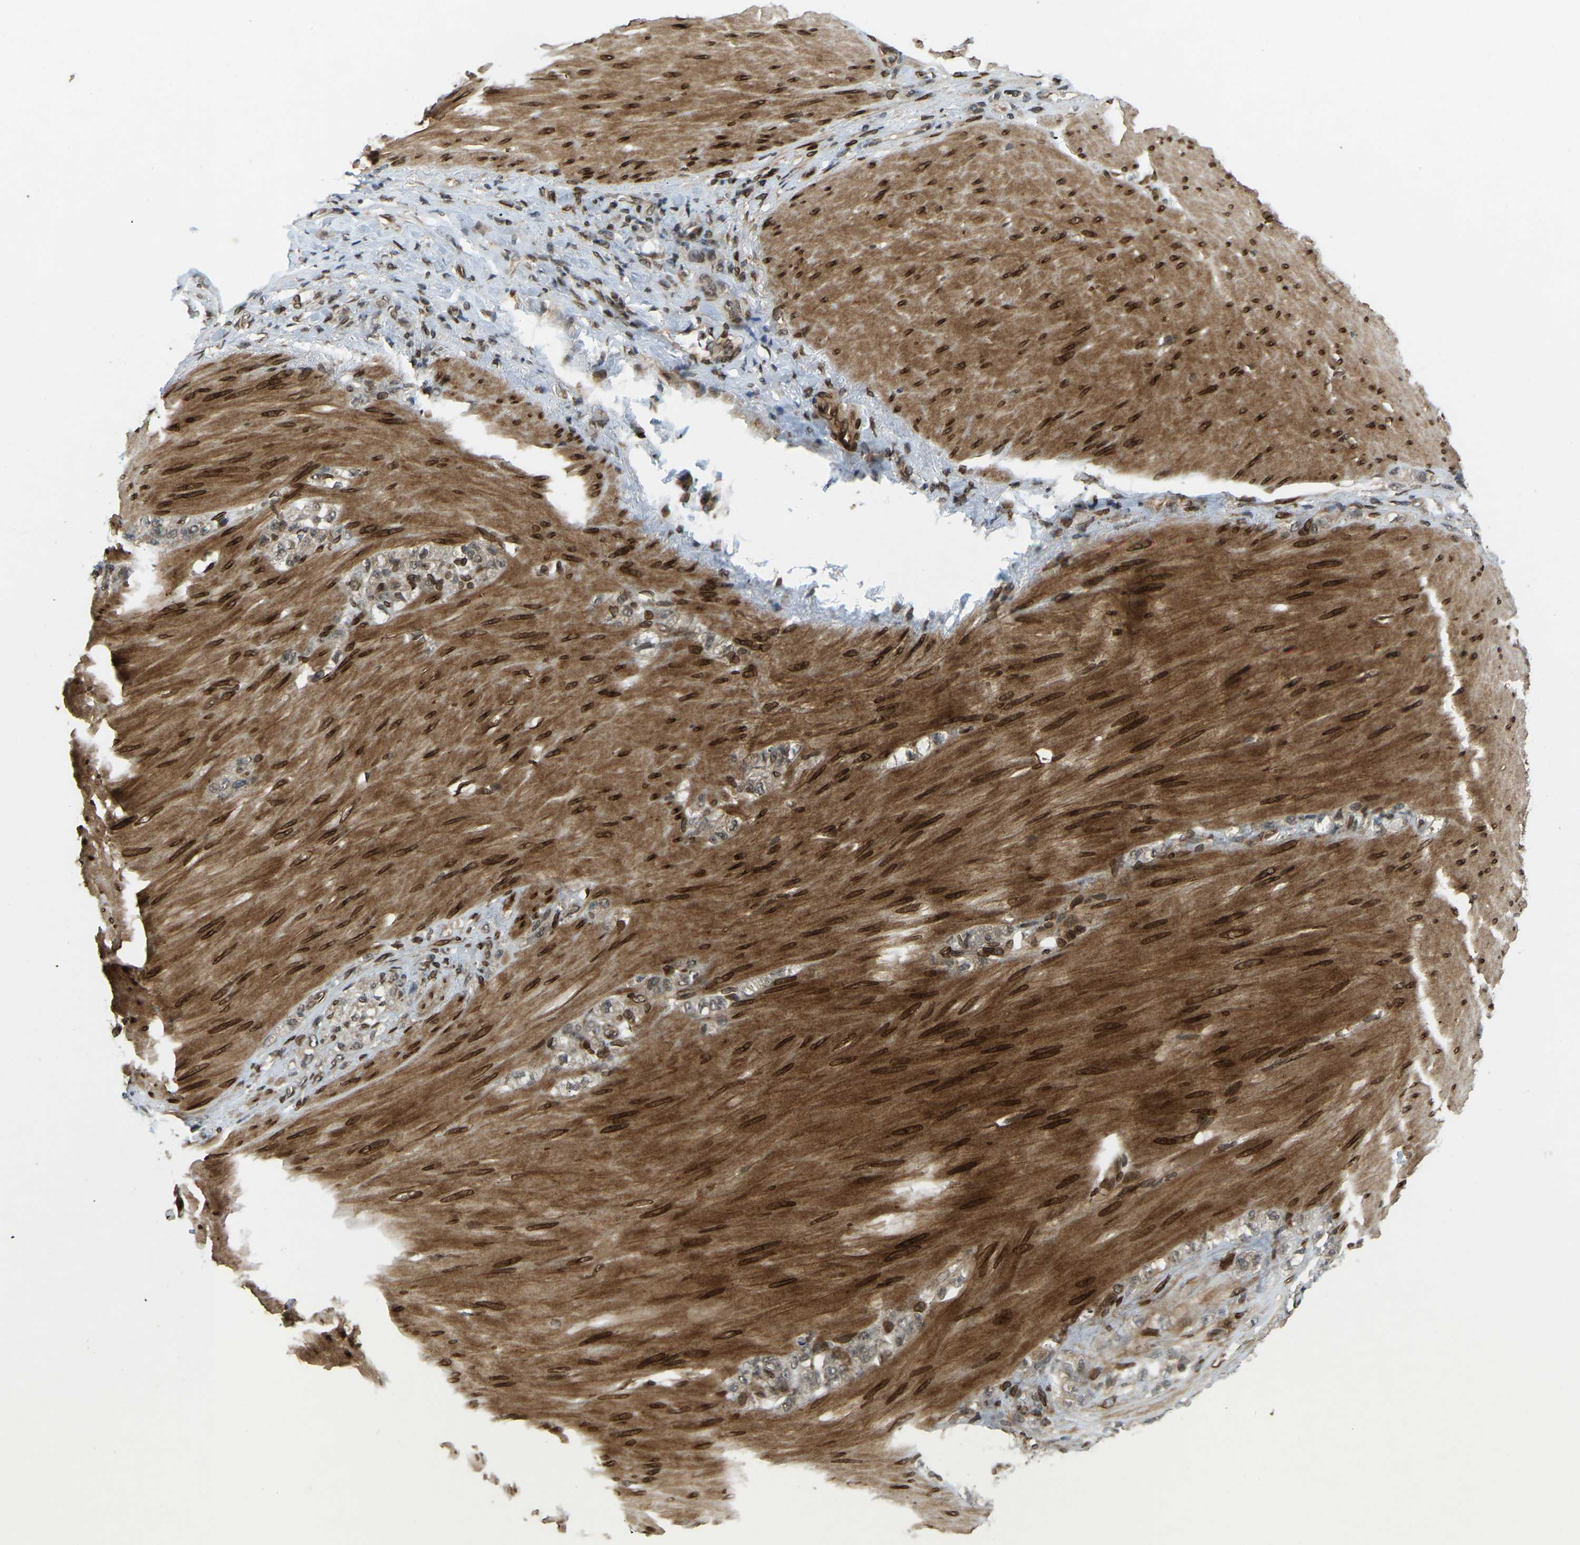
{"staining": {"intensity": "weak", "quantity": "25%-75%", "location": "cytoplasmic/membranous,nuclear"}, "tissue": "stomach cancer", "cell_type": "Tumor cells", "image_type": "cancer", "snomed": [{"axis": "morphology", "description": "Normal tissue, NOS"}, {"axis": "morphology", "description": "Adenocarcinoma, NOS"}, {"axis": "topography", "description": "Stomach"}], "caption": "Human stomach cancer (adenocarcinoma) stained with a brown dye demonstrates weak cytoplasmic/membranous and nuclear positive expression in approximately 25%-75% of tumor cells.", "gene": "SYNE1", "patient": {"sex": "male", "age": 82}}